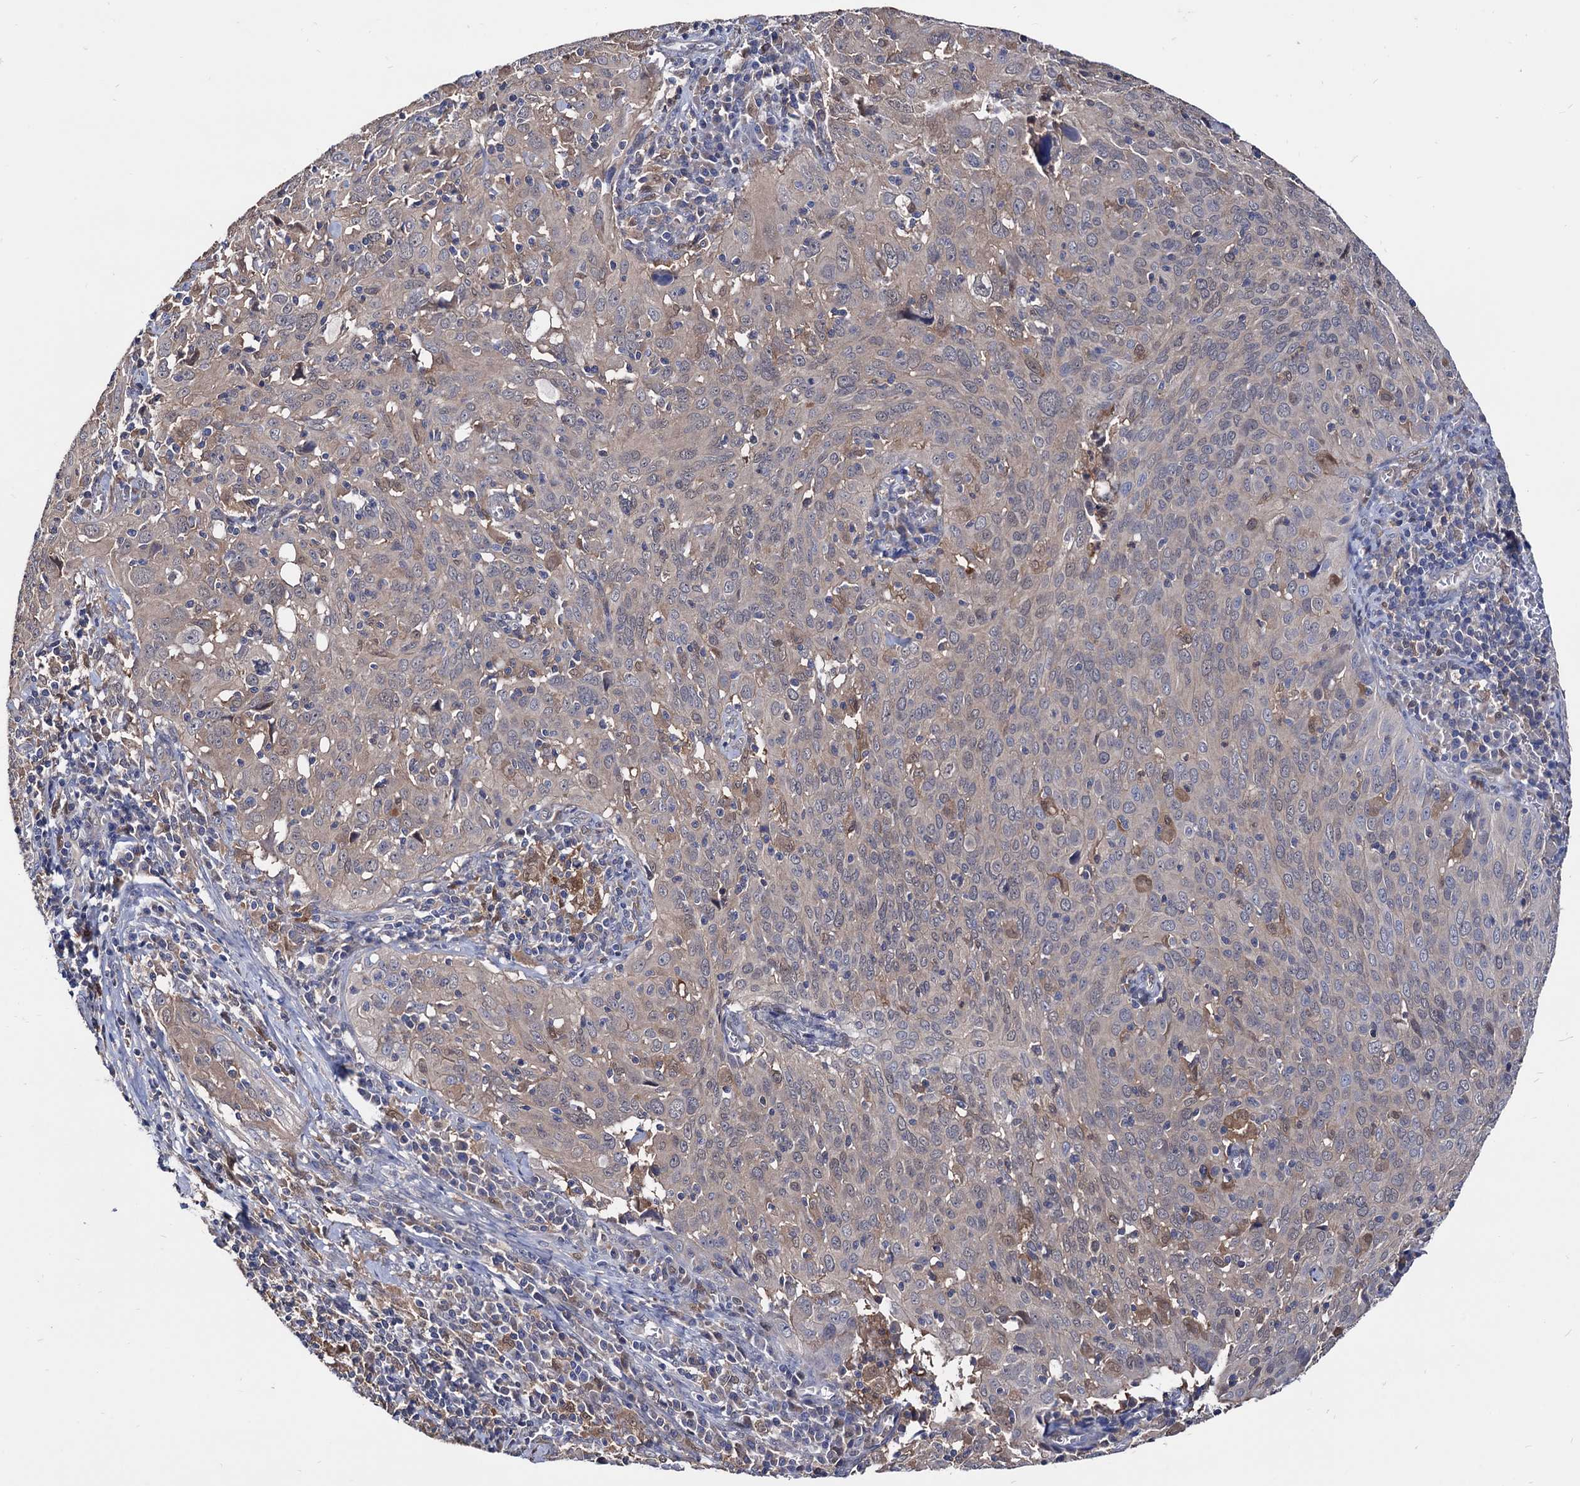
{"staining": {"intensity": "weak", "quantity": "25%-75%", "location": "cytoplasmic/membranous"}, "tissue": "cervical cancer", "cell_type": "Tumor cells", "image_type": "cancer", "snomed": [{"axis": "morphology", "description": "Squamous cell carcinoma, NOS"}, {"axis": "topography", "description": "Cervix"}], "caption": "Weak cytoplasmic/membranous expression for a protein is appreciated in about 25%-75% of tumor cells of cervical cancer (squamous cell carcinoma) using IHC.", "gene": "CPPED1", "patient": {"sex": "female", "age": 31}}